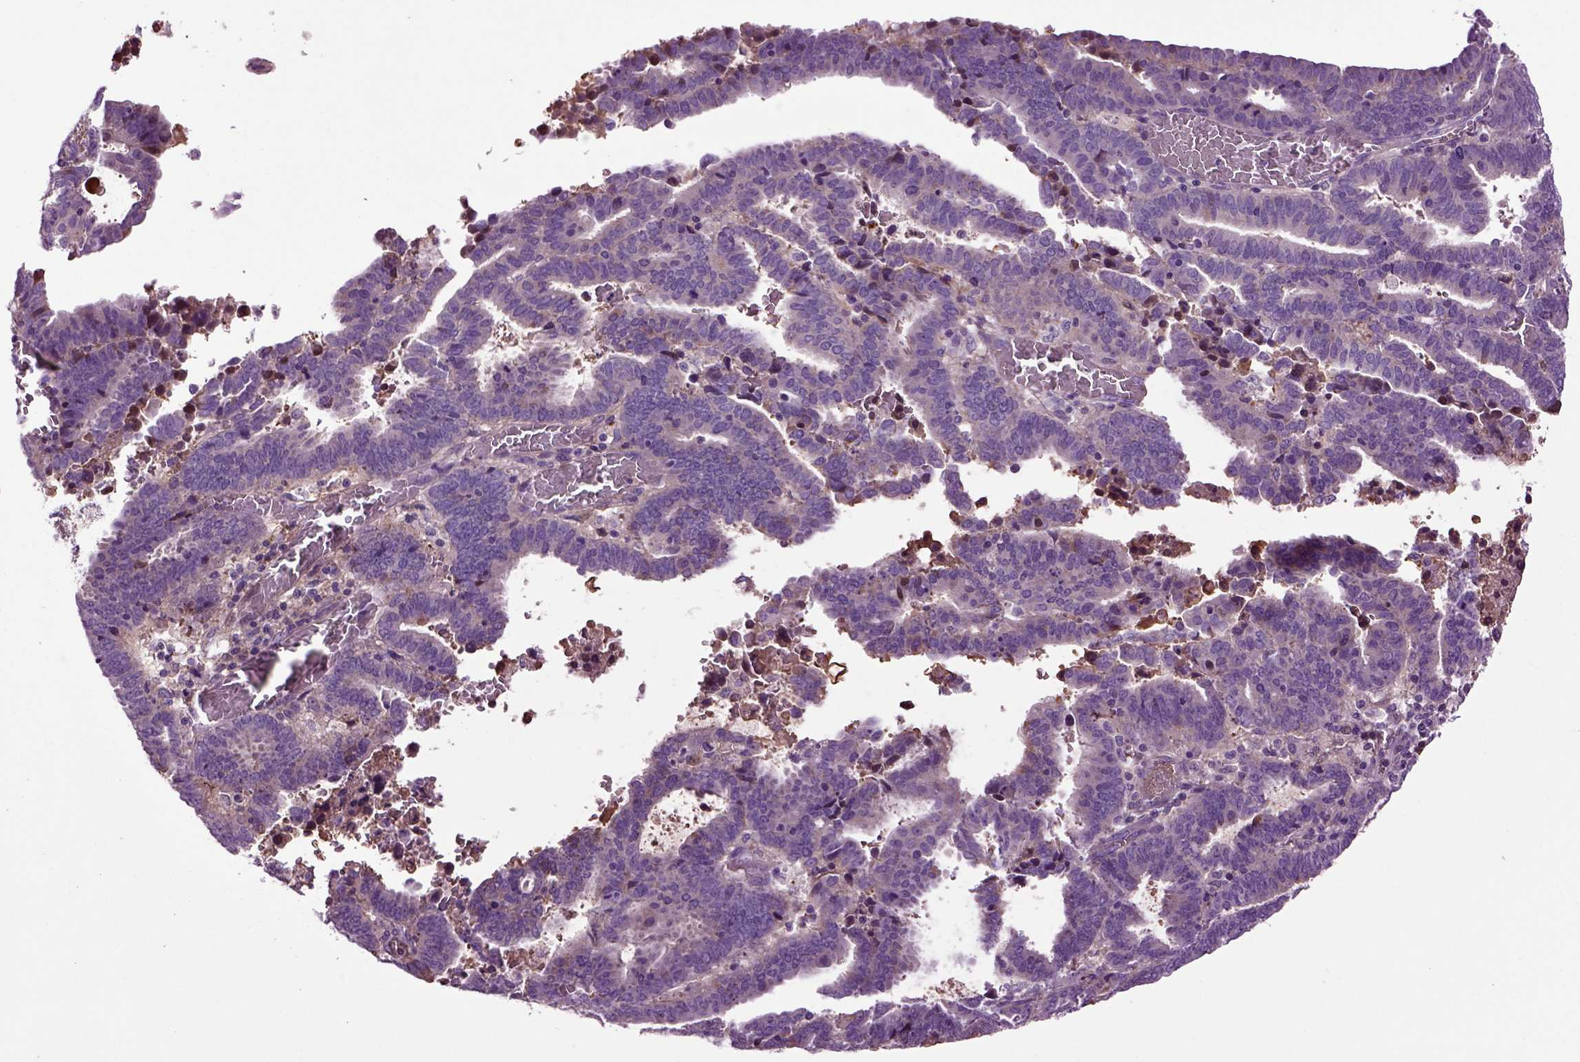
{"staining": {"intensity": "negative", "quantity": "none", "location": "none"}, "tissue": "endometrial cancer", "cell_type": "Tumor cells", "image_type": "cancer", "snomed": [{"axis": "morphology", "description": "Adenocarcinoma, NOS"}, {"axis": "topography", "description": "Uterus"}], "caption": "Protein analysis of endometrial cancer (adenocarcinoma) shows no significant expression in tumor cells.", "gene": "SPON1", "patient": {"sex": "female", "age": 83}}